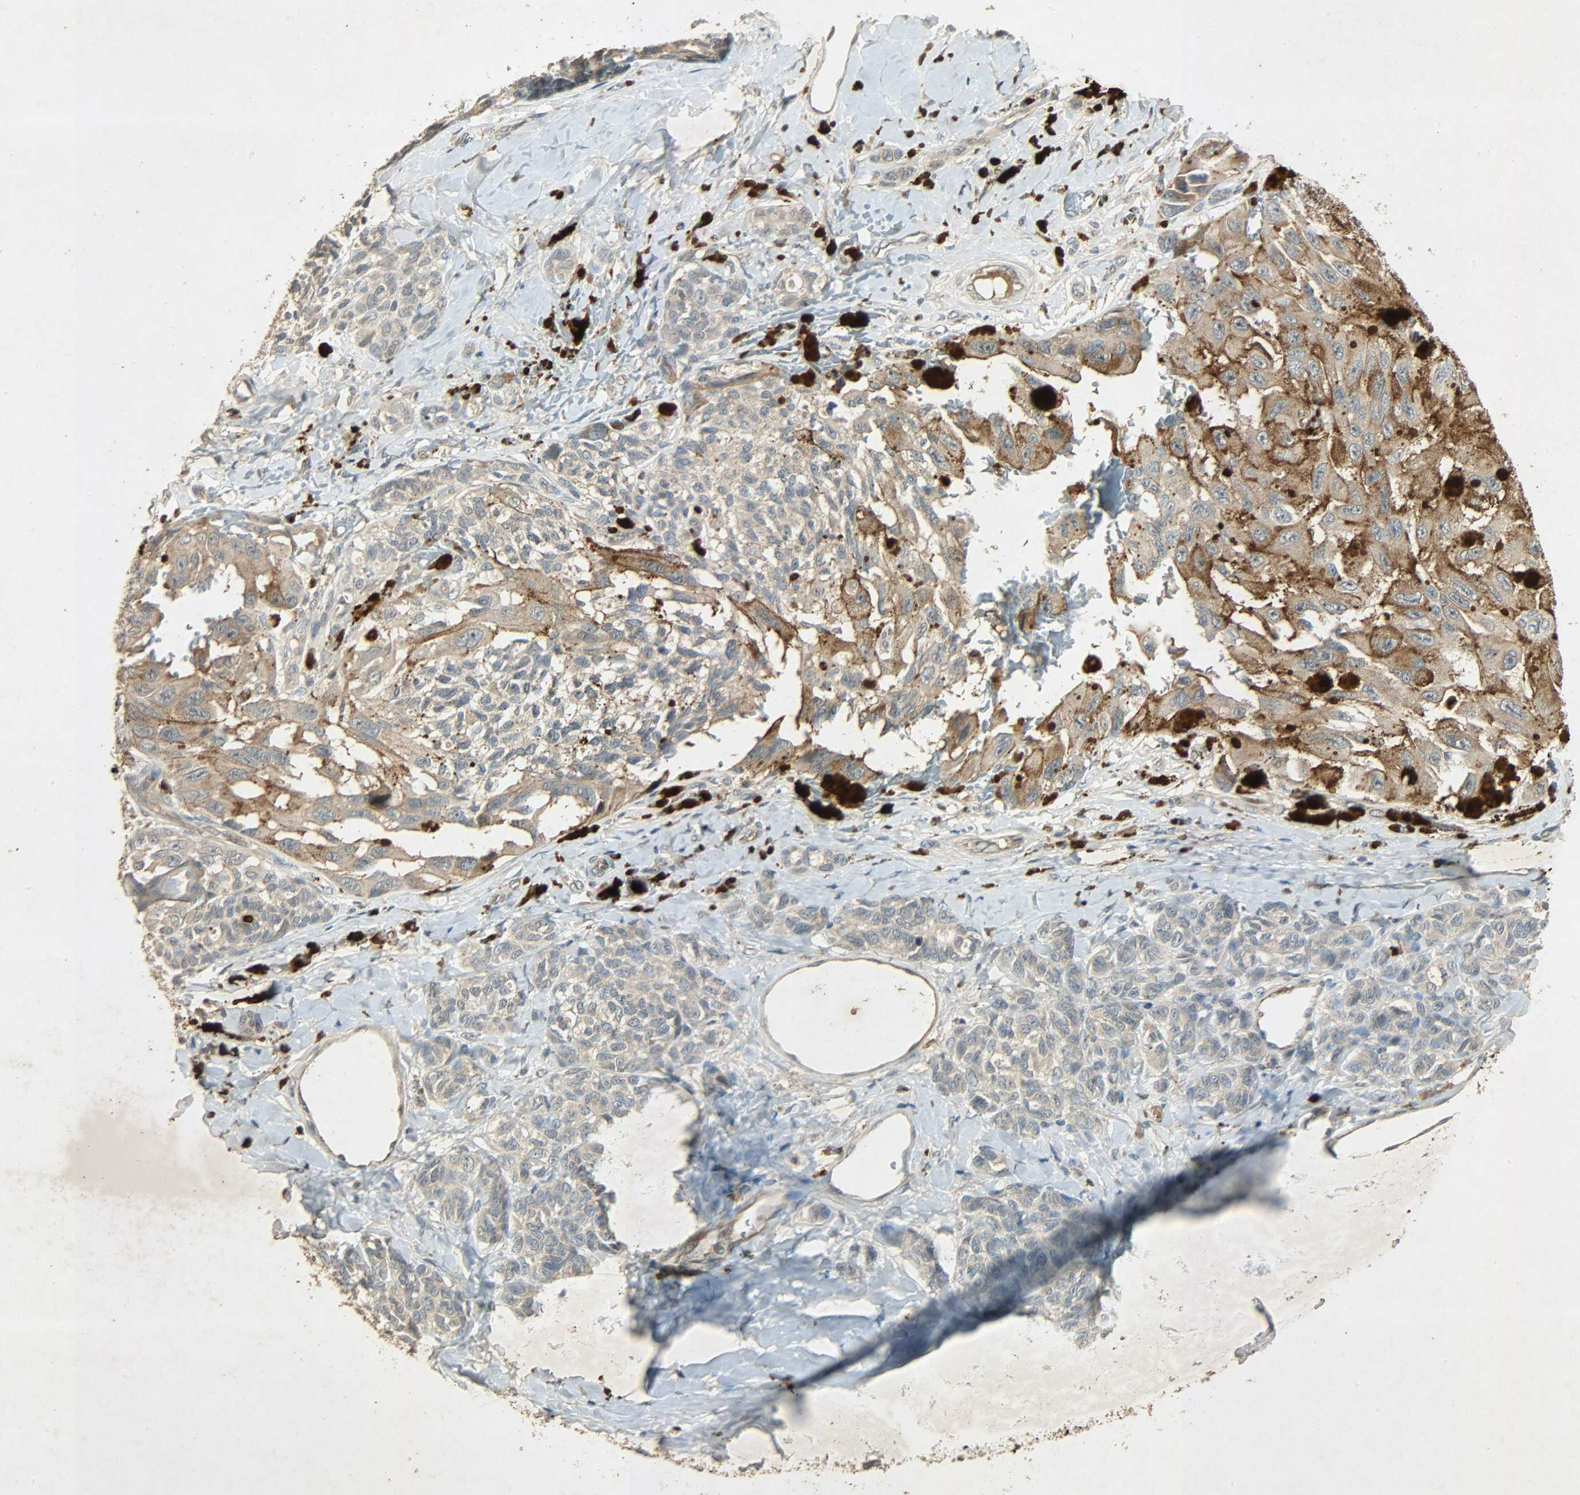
{"staining": {"intensity": "weak", "quantity": ">75%", "location": "cytoplasmic/membranous"}, "tissue": "melanoma", "cell_type": "Tumor cells", "image_type": "cancer", "snomed": [{"axis": "morphology", "description": "Malignant melanoma, NOS"}, {"axis": "topography", "description": "Skin"}], "caption": "This photomicrograph demonstrates immunohistochemistry (IHC) staining of malignant melanoma, with low weak cytoplasmic/membranous staining in approximately >75% of tumor cells.", "gene": "ATP2B1", "patient": {"sex": "female", "age": 73}}